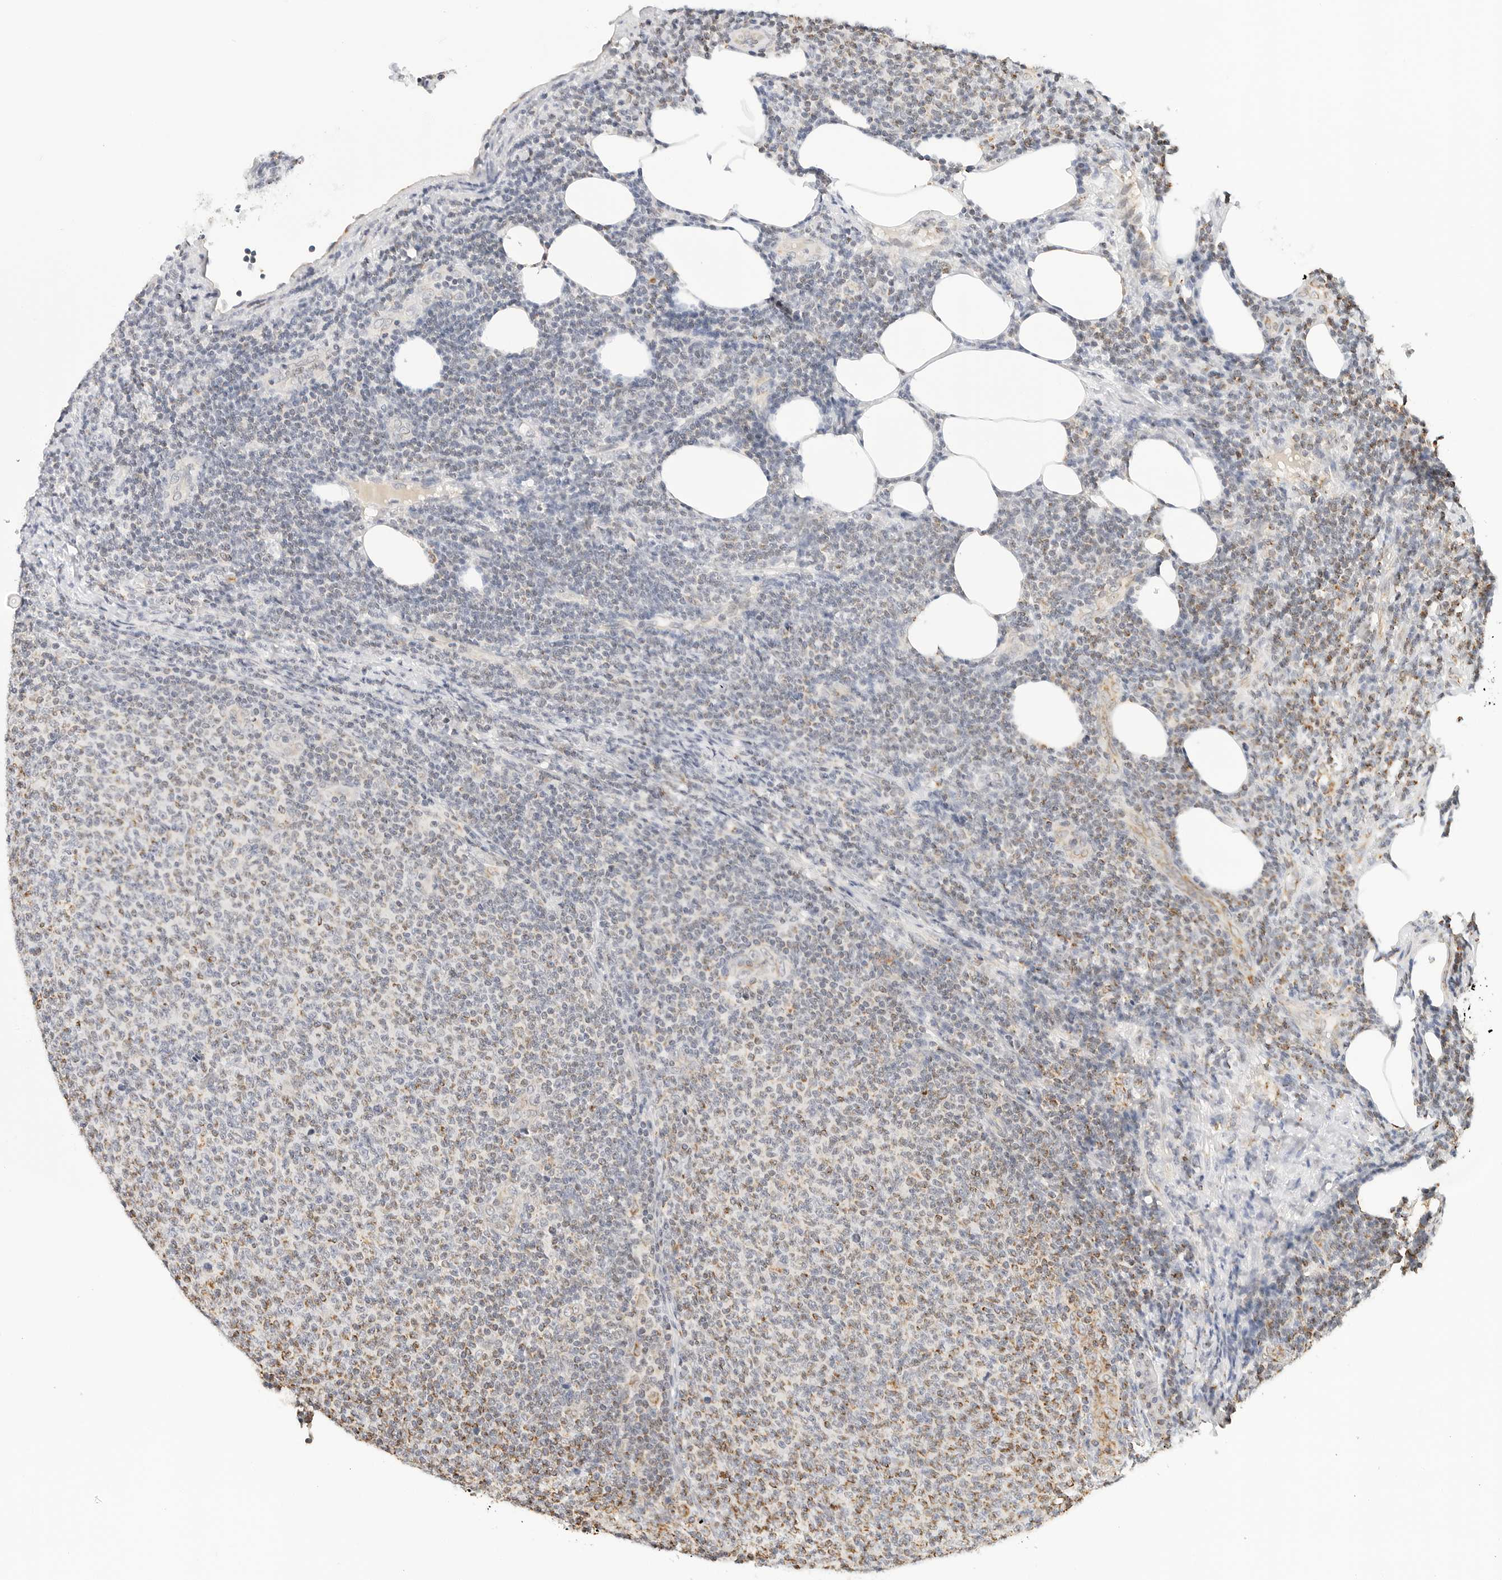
{"staining": {"intensity": "moderate", "quantity": "<25%", "location": "cytoplasmic/membranous"}, "tissue": "lymphoma", "cell_type": "Tumor cells", "image_type": "cancer", "snomed": [{"axis": "morphology", "description": "Malignant lymphoma, non-Hodgkin's type, Low grade"}, {"axis": "topography", "description": "Lymph node"}], "caption": "Human lymphoma stained with a protein marker exhibits moderate staining in tumor cells.", "gene": "ATL1", "patient": {"sex": "male", "age": 66}}